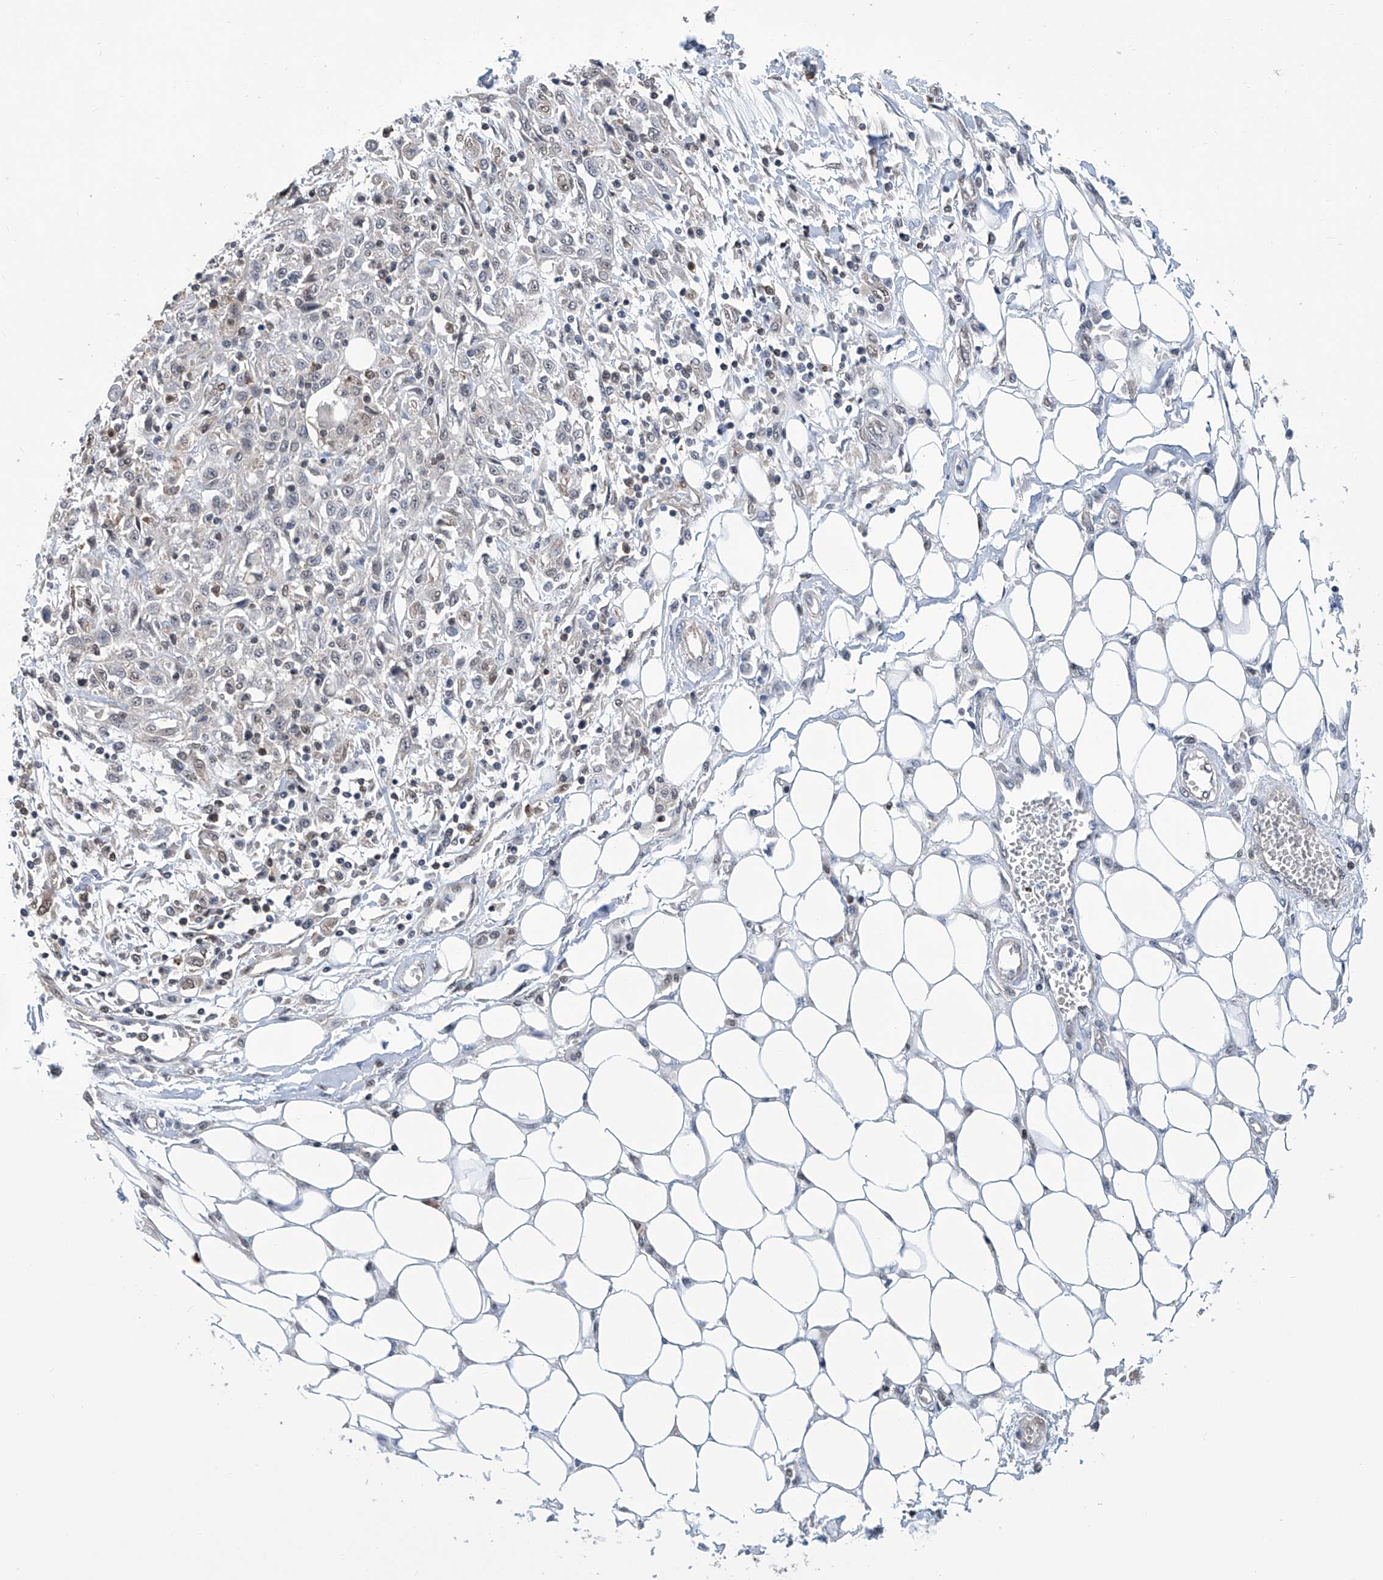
{"staining": {"intensity": "weak", "quantity": "25%-75%", "location": "nuclear"}, "tissue": "skin cancer", "cell_type": "Tumor cells", "image_type": "cancer", "snomed": [{"axis": "morphology", "description": "Squamous cell carcinoma, NOS"}, {"axis": "morphology", "description": "Squamous cell carcinoma, metastatic, NOS"}, {"axis": "topography", "description": "Skin"}, {"axis": "topography", "description": "Lymph node"}], "caption": "Protein positivity by immunohistochemistry (IHC) demonstrates weak nuclear staining in approximately 25%-75% of tumor cells in skin cancer.", "gene": "SREBF2", "patient": {"sex": "male", "age": 75}}